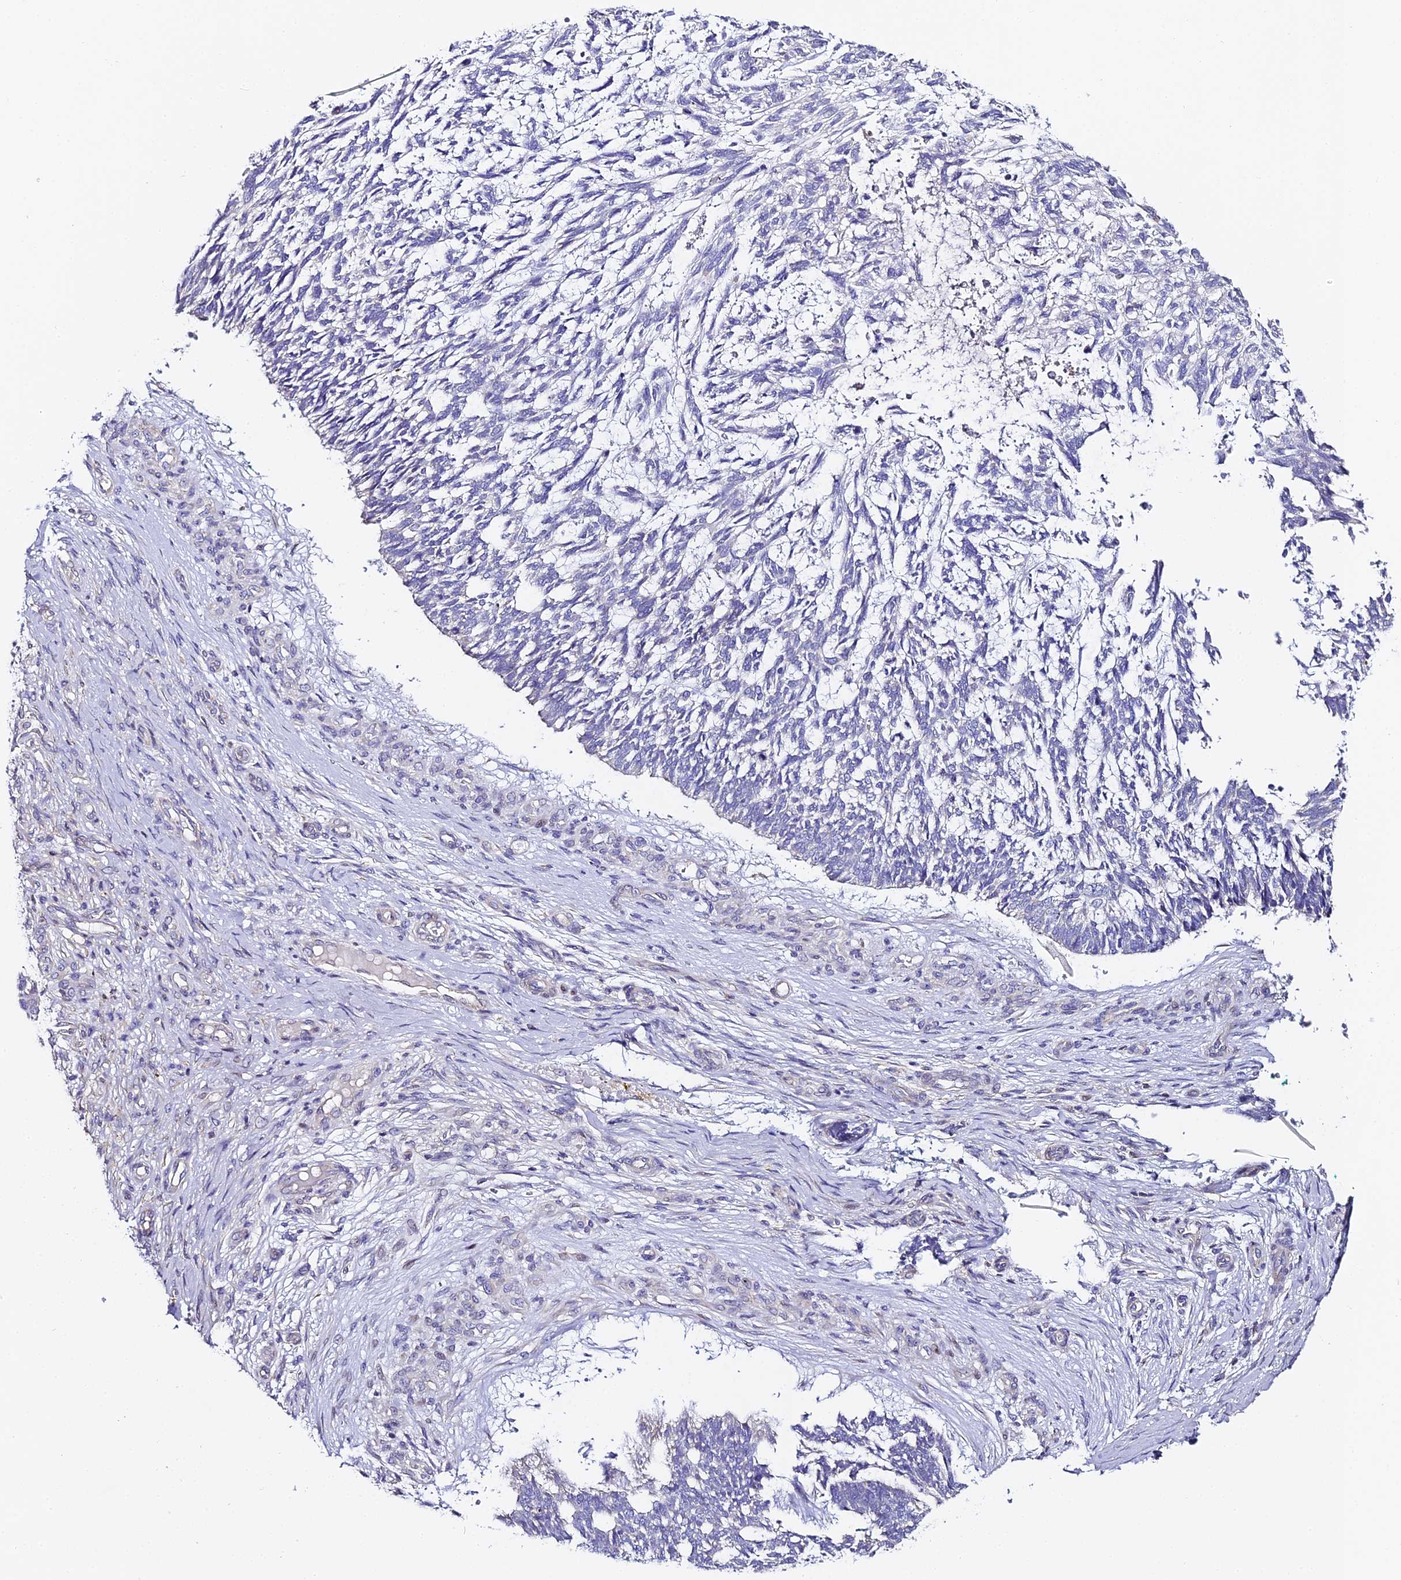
{"staining": {"intensity": "negative", "quantity": "none", "location": "none"}, "tissue": "skin cancer", "cell_type": "Tumor cells", "image_type": "cancer", "snomed": [{"axis": "morphology", "description": "Basal cell carcinoma"}, {"axis": "topography", "description": "Skin"}], "caption": "High magnification brightfield microscopy of skin cancer (basal cell carcinoma) stained with DAB (3,3'-diaminobenzidine) (brown) and counterstained with hematoxylin (blue): tumor cells show no significant expression. (DAB (3,3'-diaminobenzidine) immunohistochemistry with hematoxylin counter stain).", "gene": "SERP1", "patient": {"sex": "male", "age": 88}}